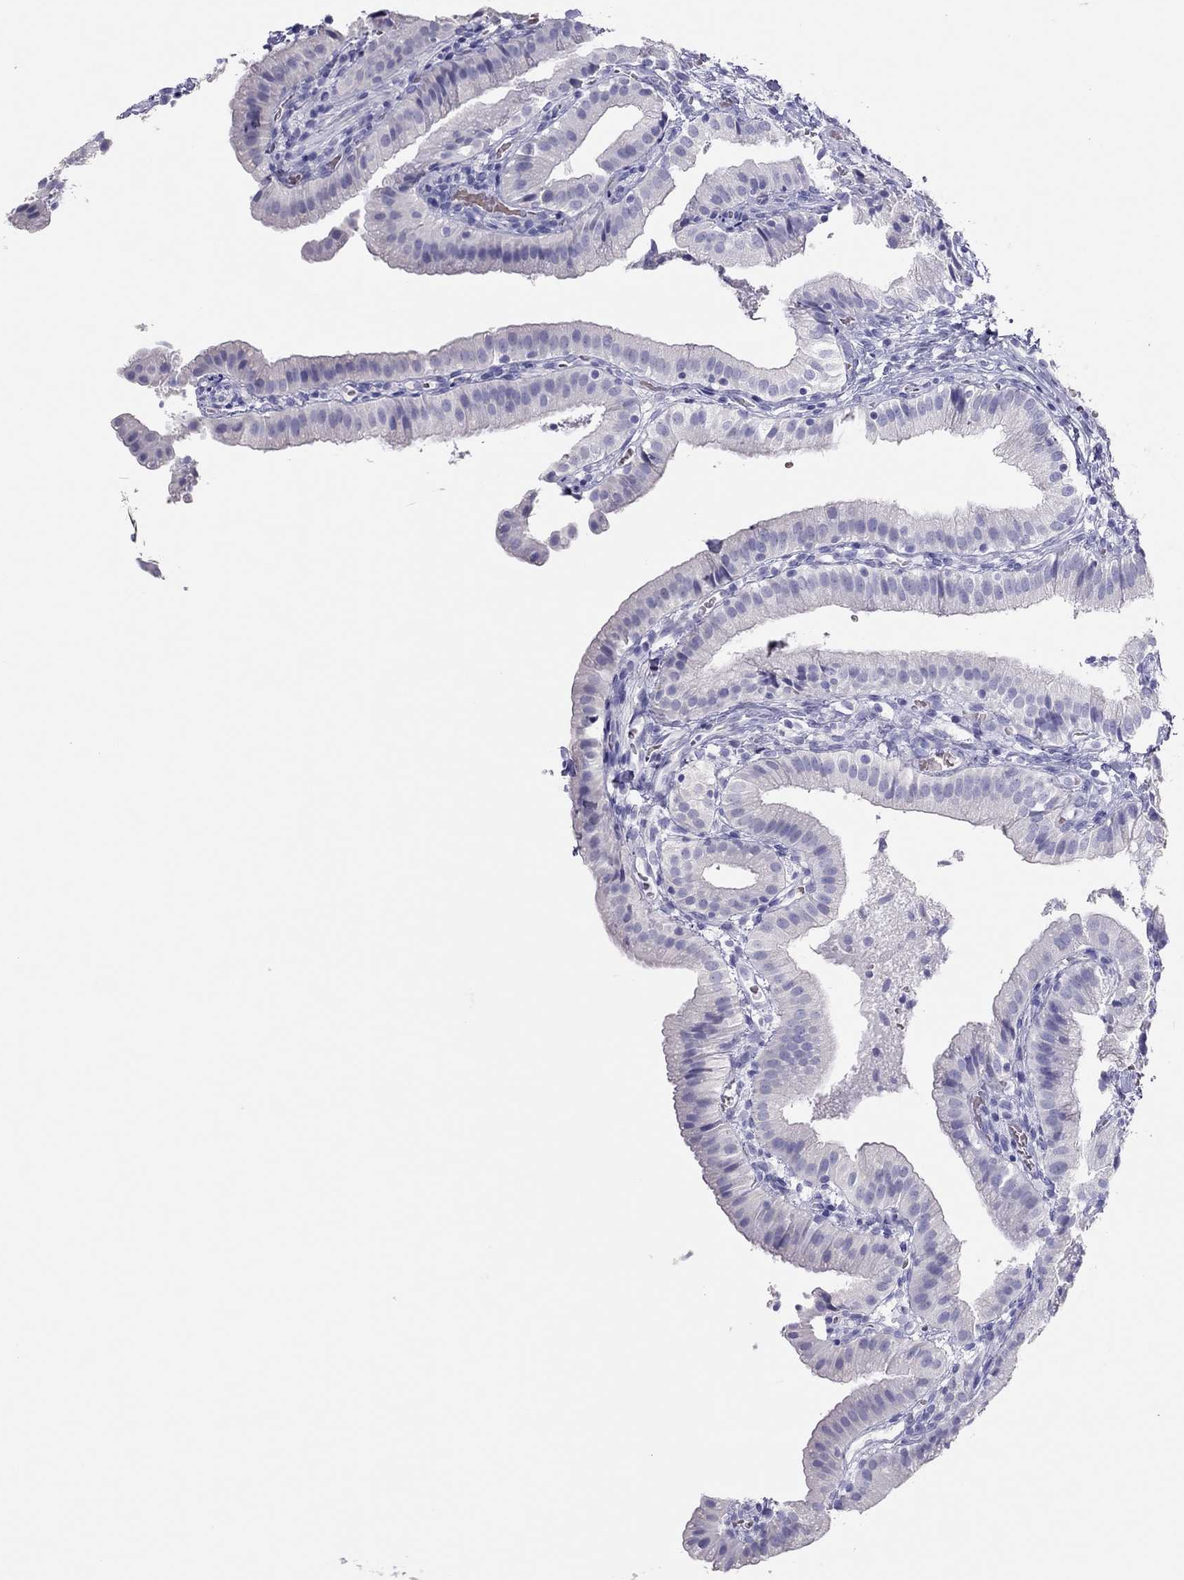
{"staining": {"intensity": "negative", "quantity": "none", "location": "none"}, "tissue": "gallbladder", "cell_type": "Glandular cells", "image_type": "normal", "snomed": [{"axis": "morphology", "description": "Normal tissue, NOS"}, {"axis": "topography", "description": "Gallbladder"}], "caption": "Gallbladder was stained to show a protein in brown. There is no significant positivity in glandular cells.", "gene": "TSHB", "patient": {"sex": "female", "age": 47}}